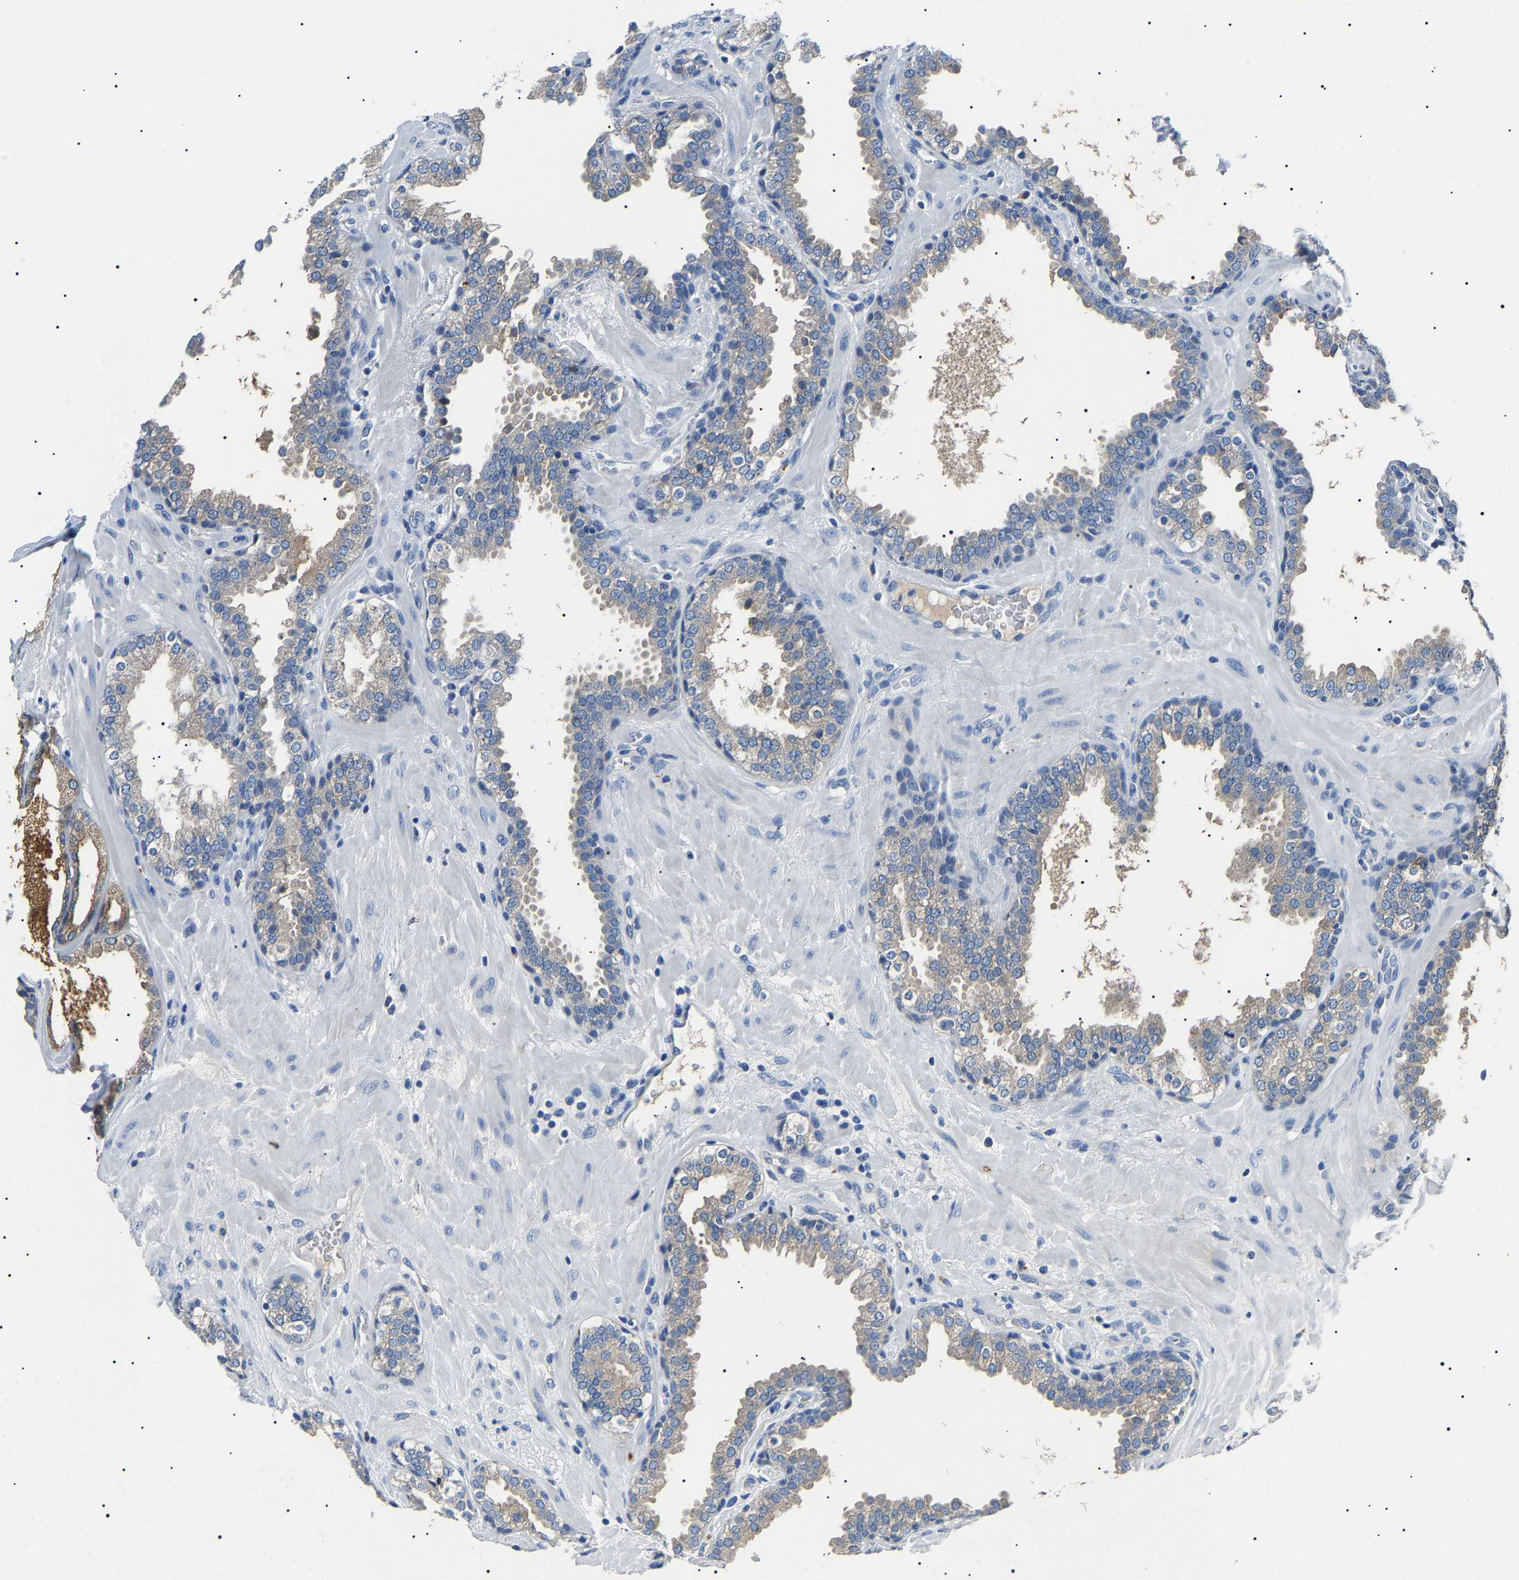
{"staining": {"intensity": "moderate", "quantity": "<25%", "location": "cytoplasmic/membranous"}, "tissue": "prostate", "cell_type": "Glandular cells", "image_type": "normal", "snomed": [{"axis": "morphology", "description": "Normal tissue, NOS"}, {"axis": "topography", "description": "Prostate"}], "caption": "An image of prostate stained for a protein exhibits moderate cytoplasmic/membranous brown staining in glandular cells.", "gene": "KLK15", "patient": {"sex": "male", "age": 51}}